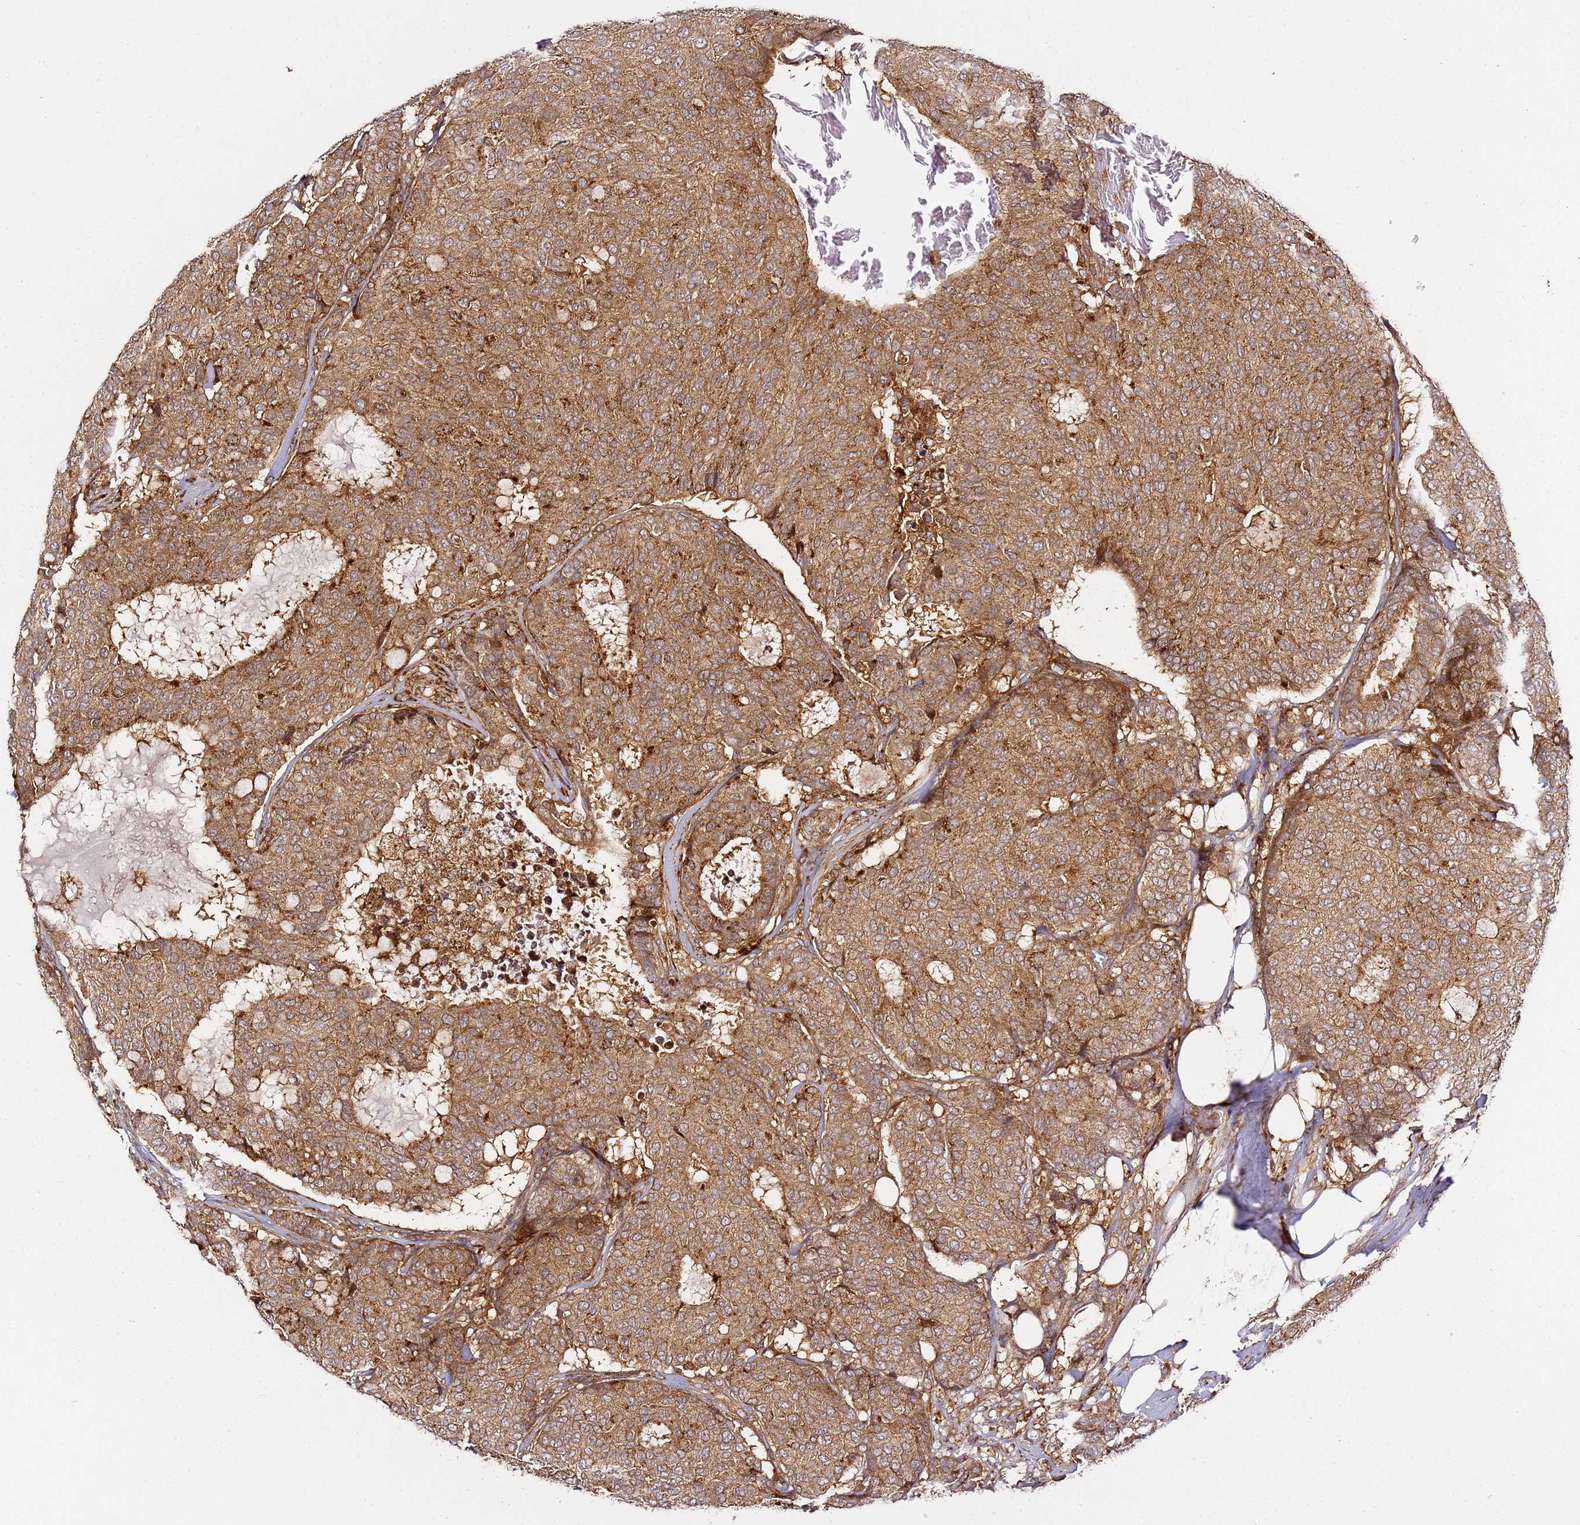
{"staining": {"intensity": "moderate", "quantity": ">75%", "location": "cytoplasmic/membranous"}, "tissue": "breast cancer", "cell_type": "Tumor cells", "image_type": "cancer", "snomed": [{"axis": "morphology", "description": "Duct carcinoma"}, {"axis": "topography", "description": "Breast"}], "caption": "IHC micrograph of breast invasive ductal carcinoma stained for a protein (brown), which shows medium levels of moderate cytoplasmic/membranous positivity in approximately >75% of tumor cells.", "gene": "PRMT7", "patient": {"sex": "female", "age": 75}}